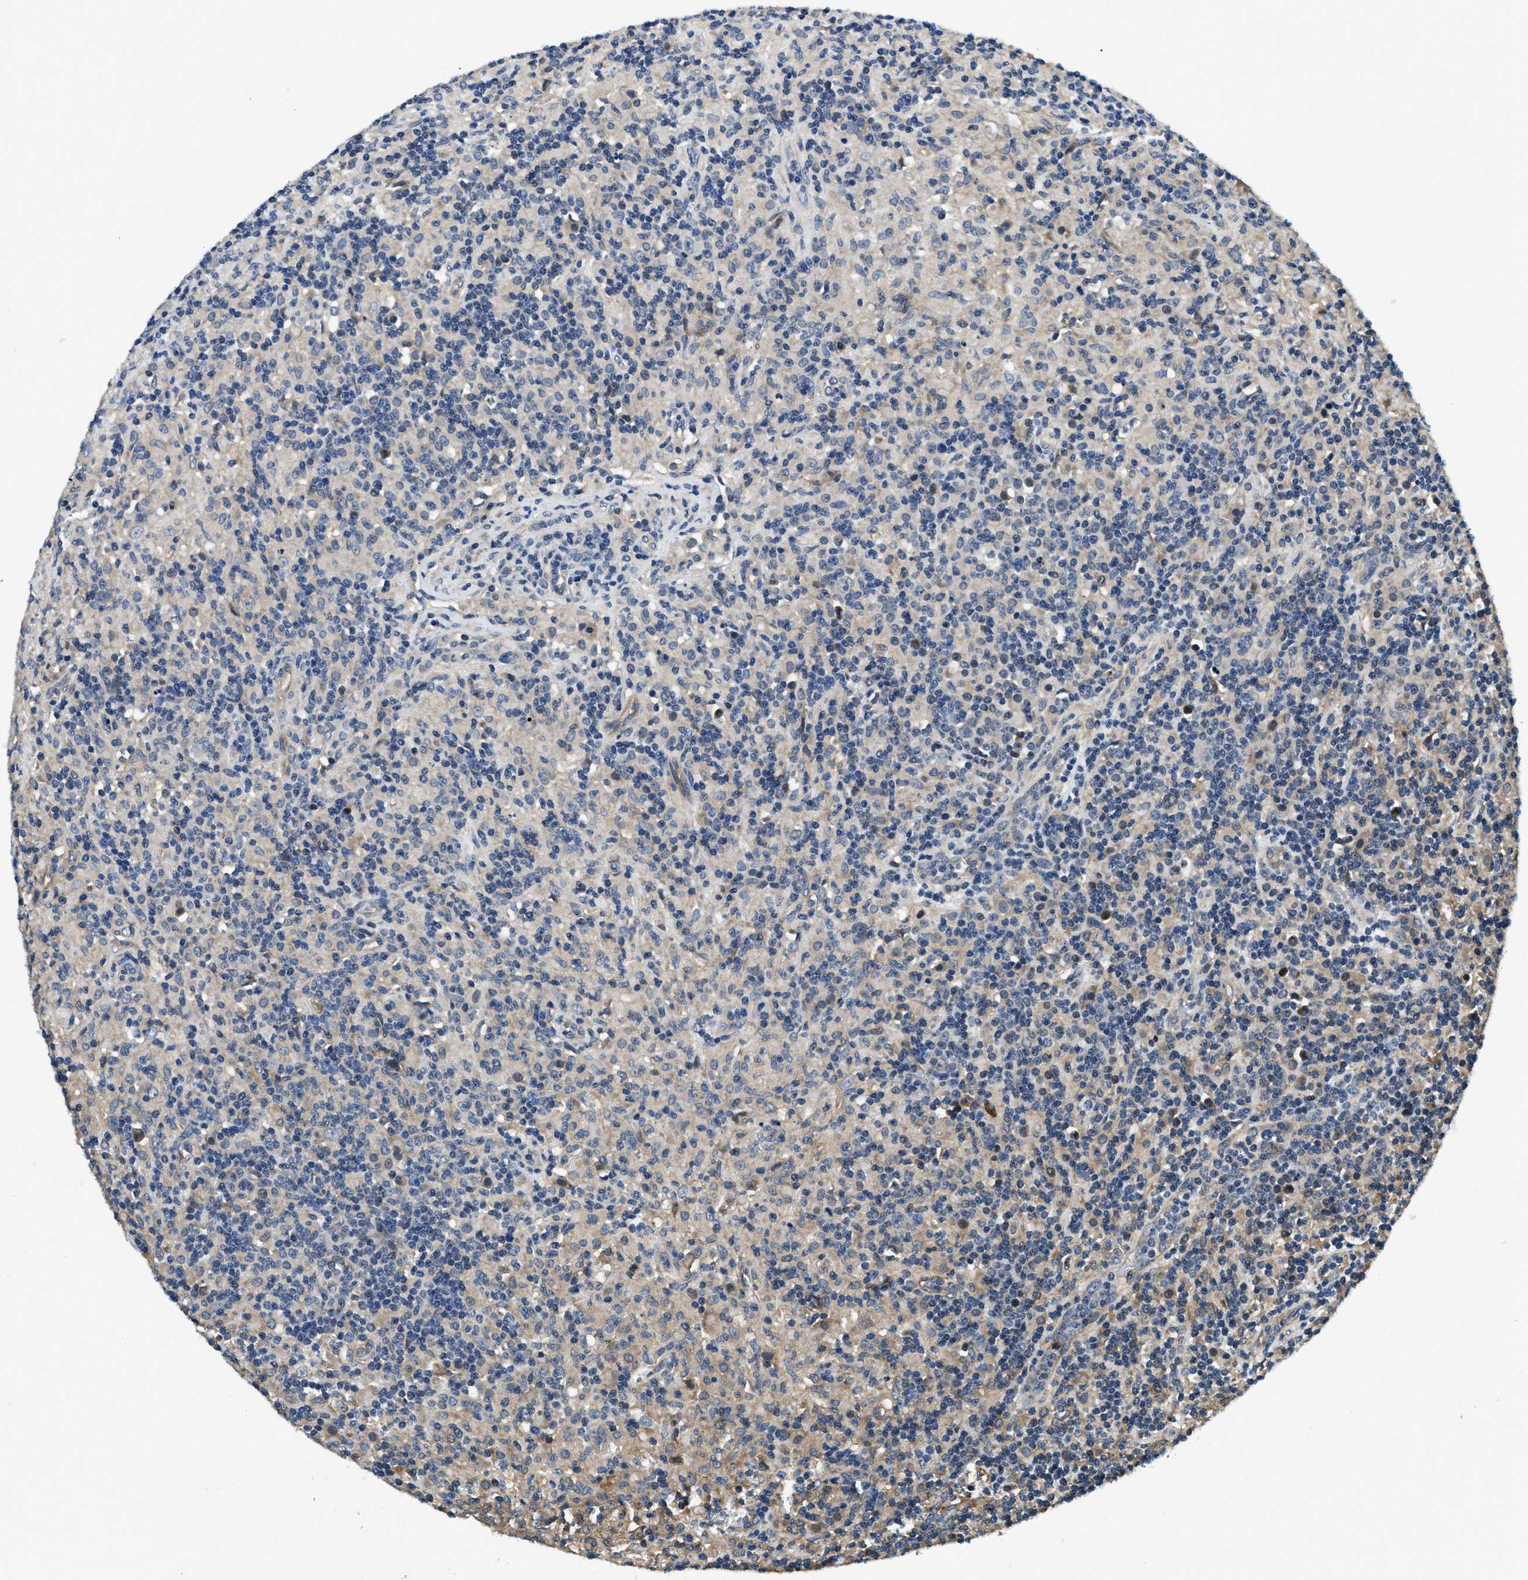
{"staining": {"intensity": "weak", "quantity": "<25%", "location": "cytoplasmic/membranous"}, "tissue": "lymphoma", "cell_type": "Tumor cells", "image_type": "cancer", "snomed": [{"axis": "morphology", "description": "Hodgkin's disease, NOS"}, {"axis": "topography", "description": "Lymph node"}], "caption": "Hodgkin's disease was stained to show a protein in brown. There is no significant expression in tumor cells. (IHC, brightfield microscopy, high magnification).", "gene": "ALDH3A2", "patient": {"sex": "male", "age": 70}}